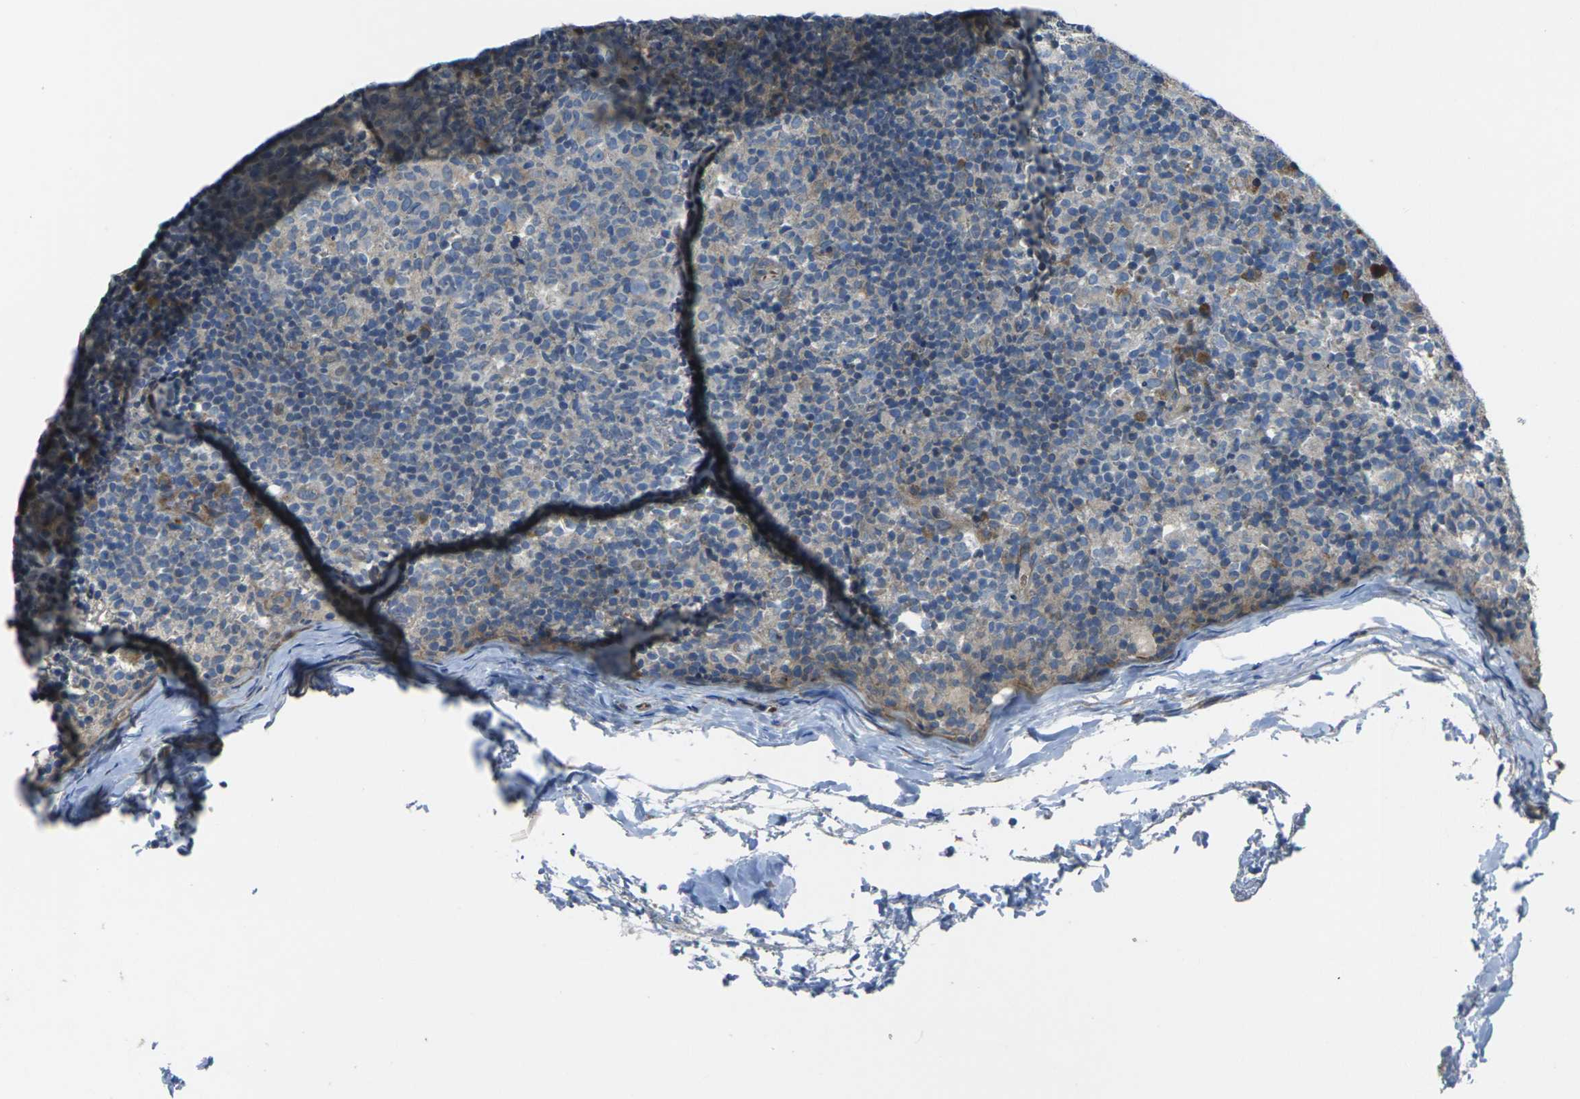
{"staining": {"intensity": "weak", "quantity": "<25%", "location": "cytoplasmic/membranous"}, "tissue": "lymph node", "cell_type": "Germinal center cells", "image_type": "normal", "snomed": [{"axis": "morphology", "description": "Normal tissue, NOS"}, {"axis": "morphology", "description": "Inflammation, NOS"}, {"axis": "topography", "description": "Lymph node"}], "caption": "Immunohistochemical staining of normal lymph node reveals no significant staining in germinal center cells.", "gene": "EDNRA", "patient": {"sex": "male", "age": 55}}